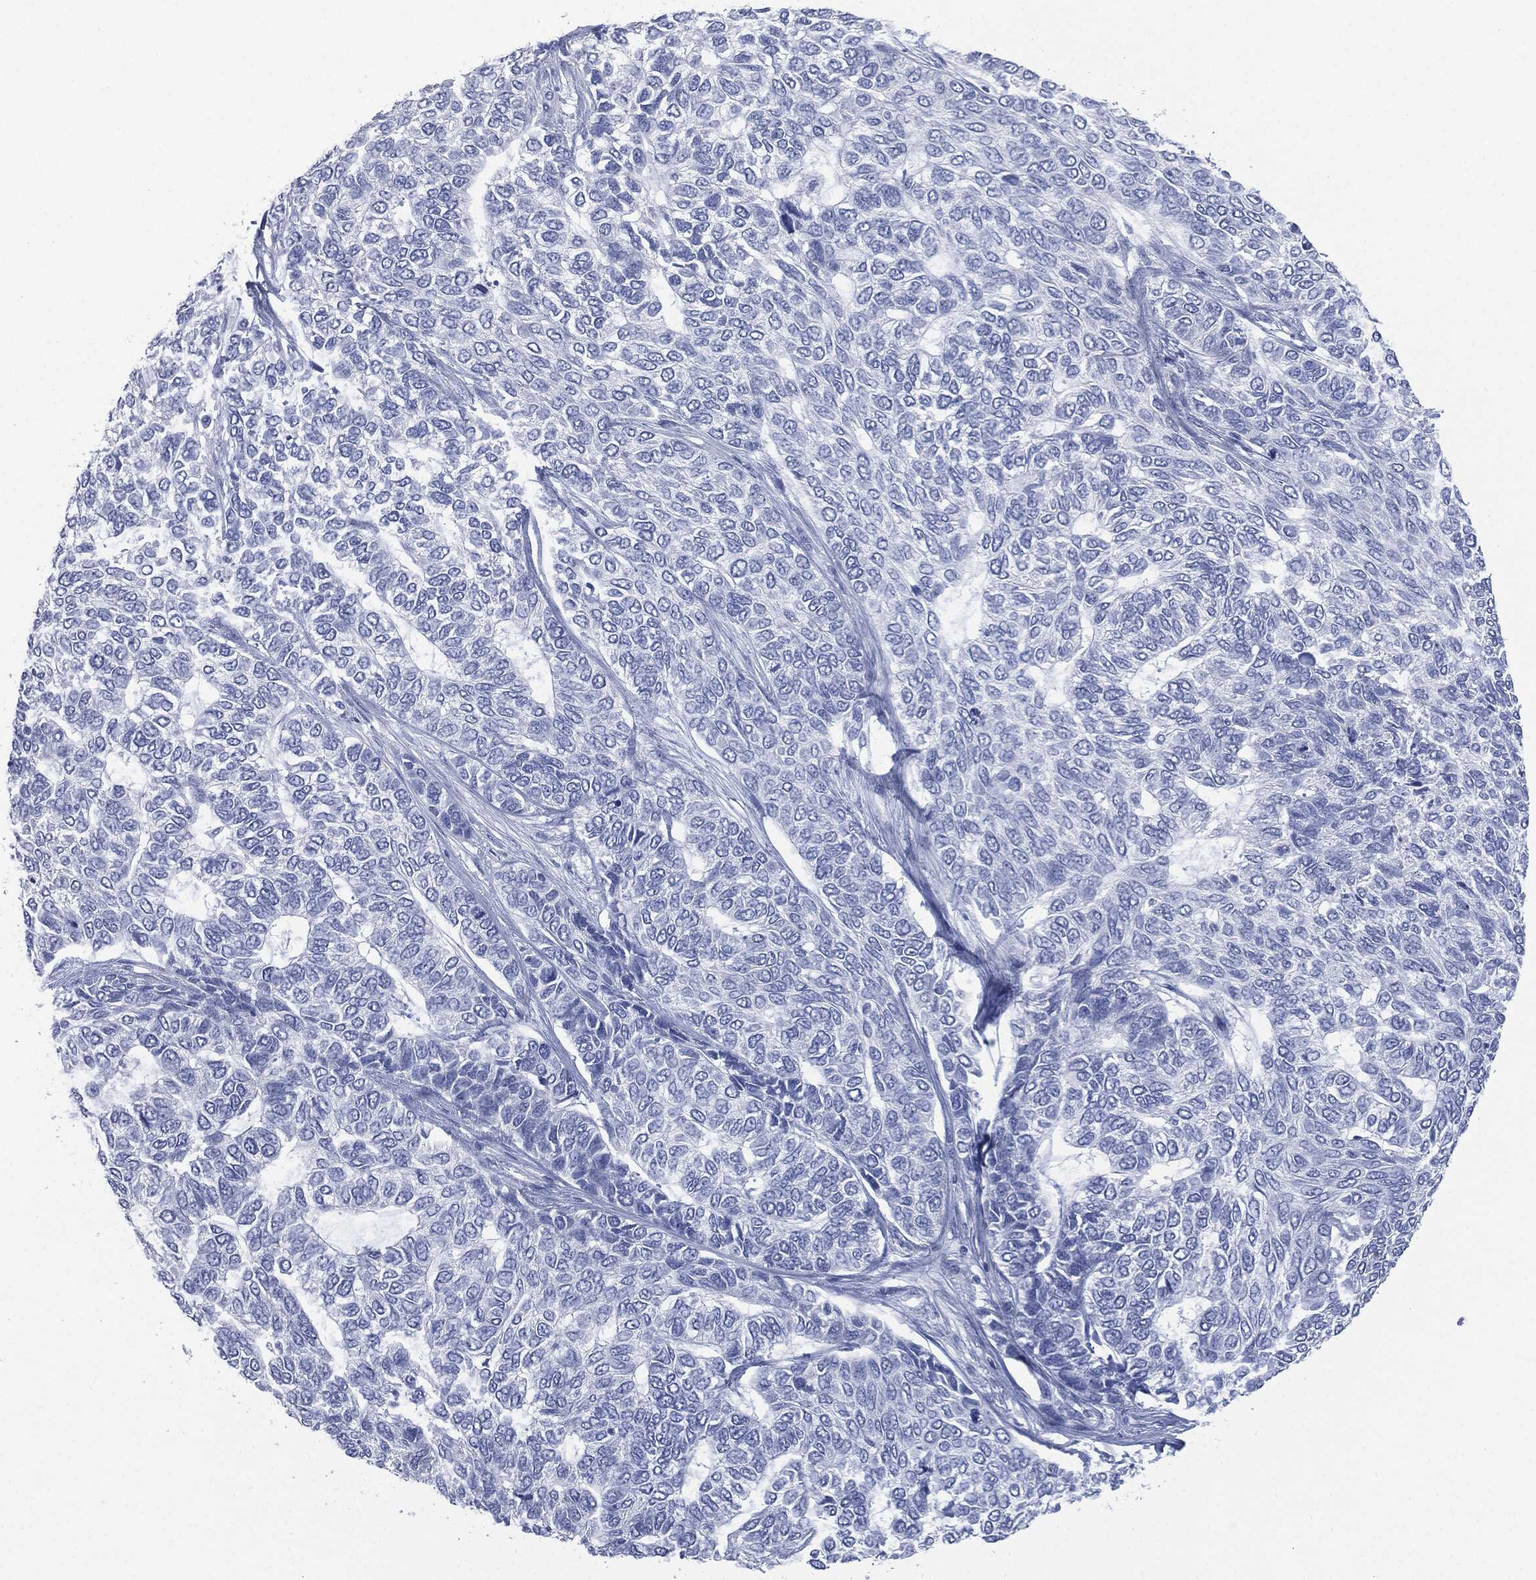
{"staining": {"intensity": "negative", "quantity": "none", "location": "none"}, "tissue": "skin cancer", "cell_type": "Tumor cells", "image_type": "cancer", "snomed": [{"axis": "morphology", "description": "Basal cell carcinoma"}, {"axis": "topography", "description": "Skin"}], "caption": "Tumor cells show no significant positivity in skin cancer (basal cell carcinoma).", "gene": "CEACAM8", "patient": {"sex": "female", "age": 65}}